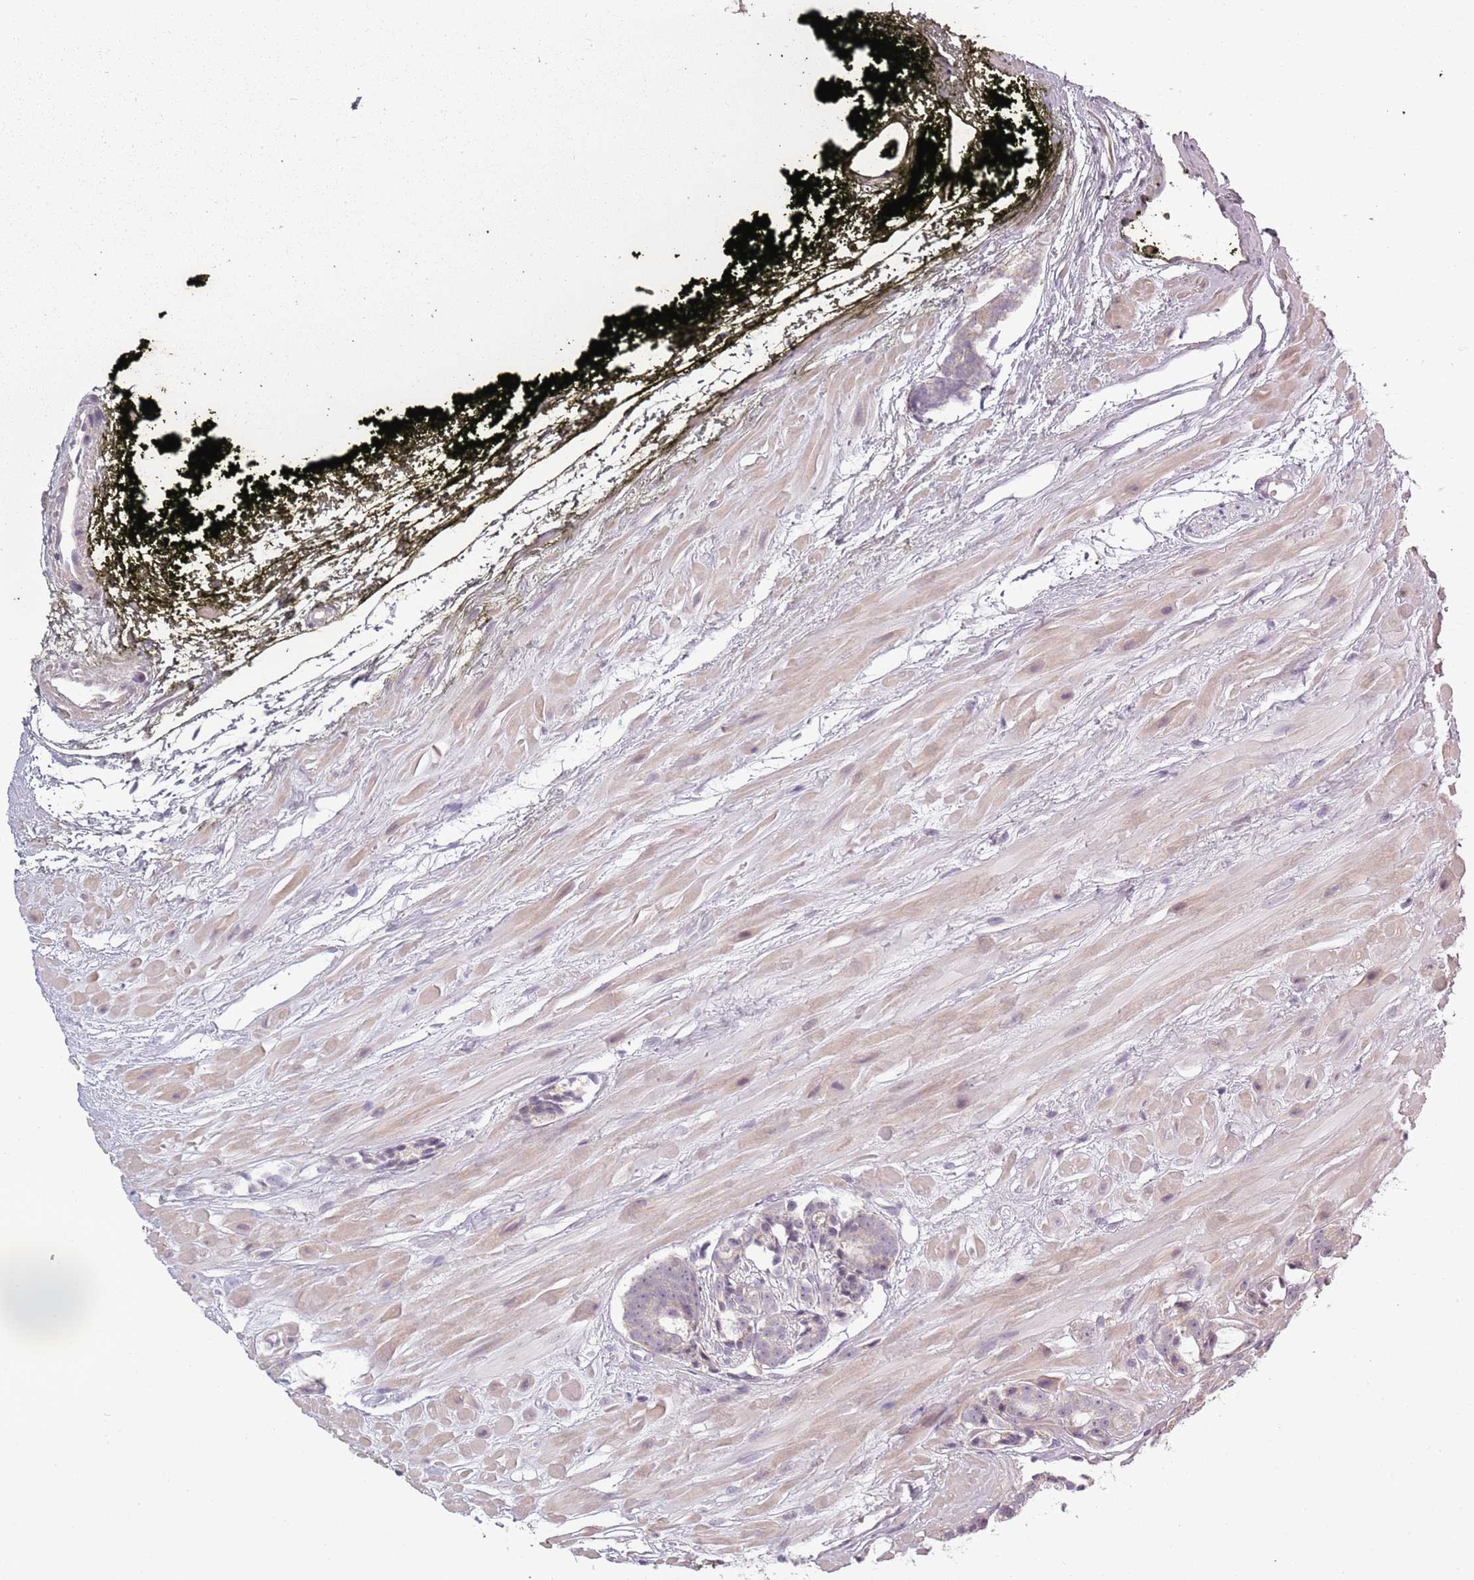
{"staining": {"intensity": "negative", "quantity": "none", "location": "none"}, "tissue": "prostate cancer", "cell_type": "Tumor cells", "image_type": "cancer", "snomed": [{"axis": "morphology", "description": "Adenocarcinoma, High grade"}, {"axis": "topography", "description": "Prostate"}], "caption": "Immunohistochemistry (IHC) micrograph of prostate high-grade adenocarcinoma stained for a protein (brown), which reveals no positivity in tumor cells.", "gene": "CC2D2B", "patient": {"sex": "male", "age": 71}}